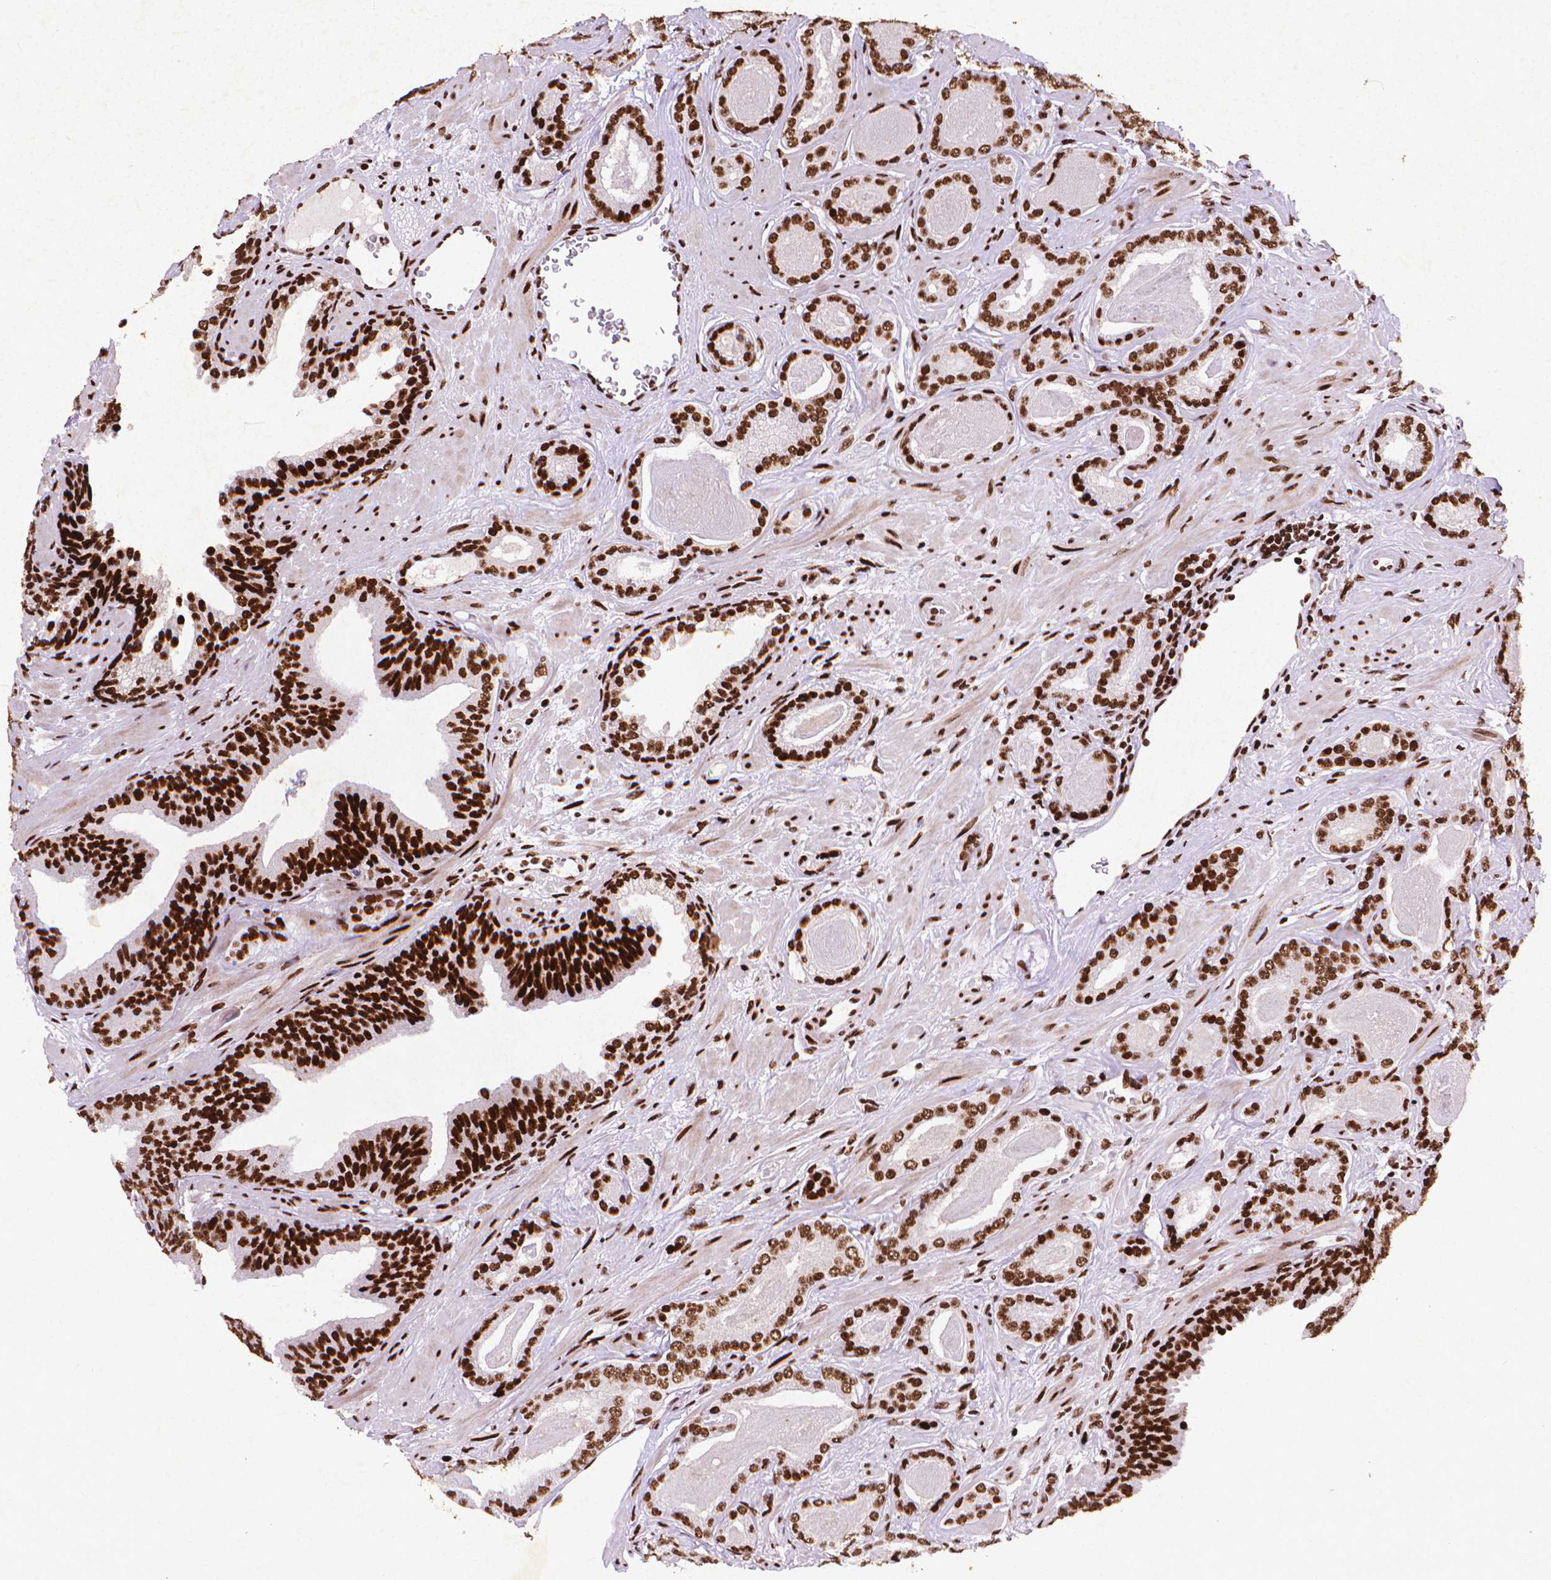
{"staining": {"intensity": "strong", "quantity": ">75%", "location": "nuclear"}, "tissue": "prostate cancer", "cell_type": "Tumor cells", "image_type": "cancer", "snomed": [{"axis": "morphology", "description": "Adenocarcinoma, Low grade"}, {"axis": "topography", "description": "Prostate"}], "caption": "Immunohistochemistry (IHC) micrograph of neoplastic tissue: human prostate cancer stained using immunohistochemistry (IHC) displays high levels of strong protein expression localized specifically in the nuclear of tumor cells, appearing as a nuclear brown color.", "gene": "CITED2", "patient": {"sex": "male", "age": 61}}